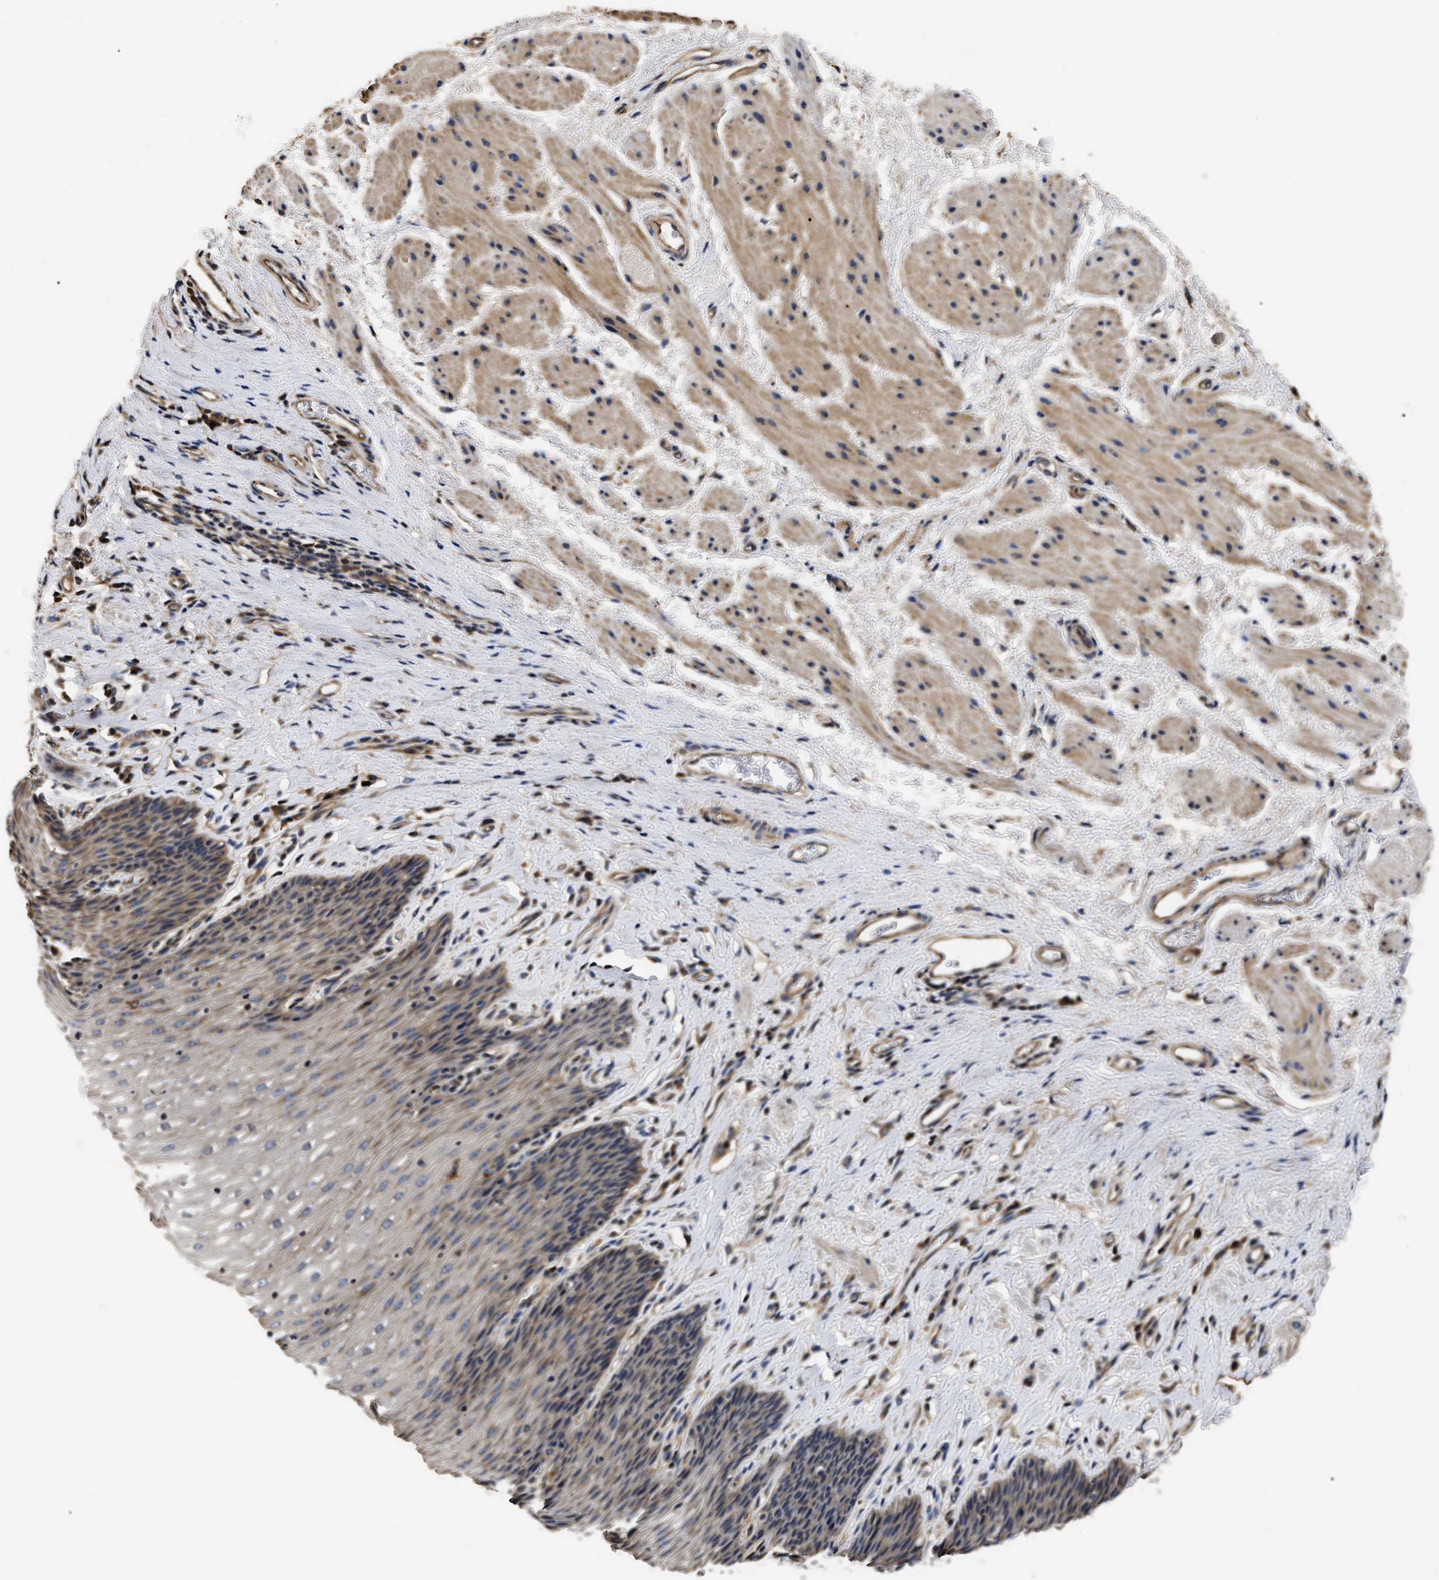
{"staining": {"intensity": "weak", "quantity": "25%-75%", "location": "cytoplasmic/membranous"}, "tissue": "esophagus", "cell_type": "Squamous epithelial cells", "image_type": "normal", "snomed": [{"axis": "morphology", "description": "Normal tissue, NOS"}, {"axis": "topography", "description": "Esophagus"}], "caption": "Normal esophagus demonstrates weak cytoplasmic/membranous positivity in approximately 25%-75% of squamous epithelial cells, visualized by immunohistochemistry.", "gene": "ABCG8", "patient": {"sex": "female", "age": 61}}